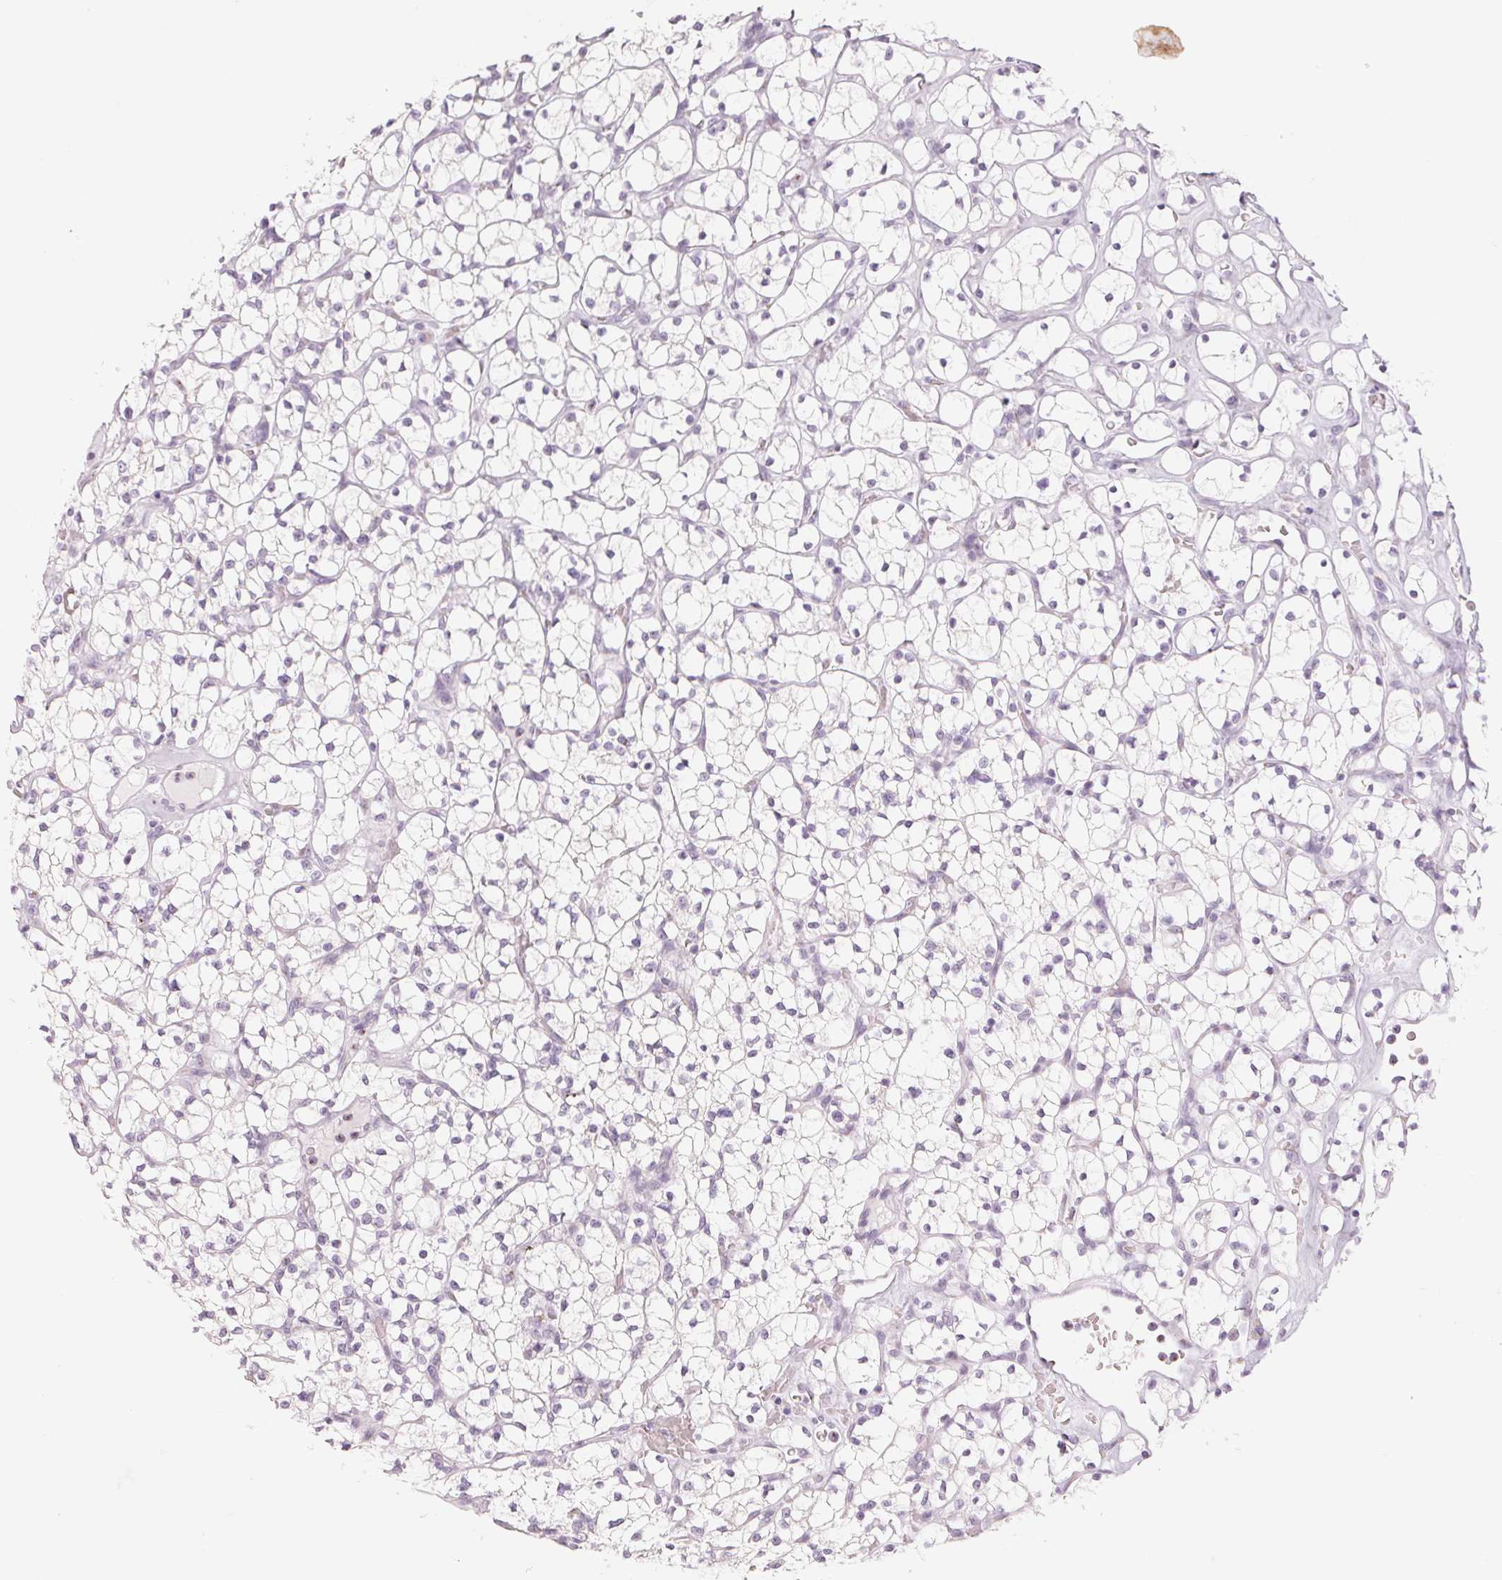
{"staining": {"intensity": "negative", "quantity": "none", "location": "none"}, "tissue": "renal cancer", "cell_type": "Tumor cells", "image_type": "cancer", "snomed": [{"axis": "morphology", "description": "Adenocarcinoma, NOS"}, {"axis": "topography", "description": "Kidney"}], "caption": "Immunohistochemical staining of renal cancer (adenocarcinoma) demonstrates no significant positivity in tumor cells.", "gene": "GALNT7", "patient": {"sex": "female", "age": 64}}